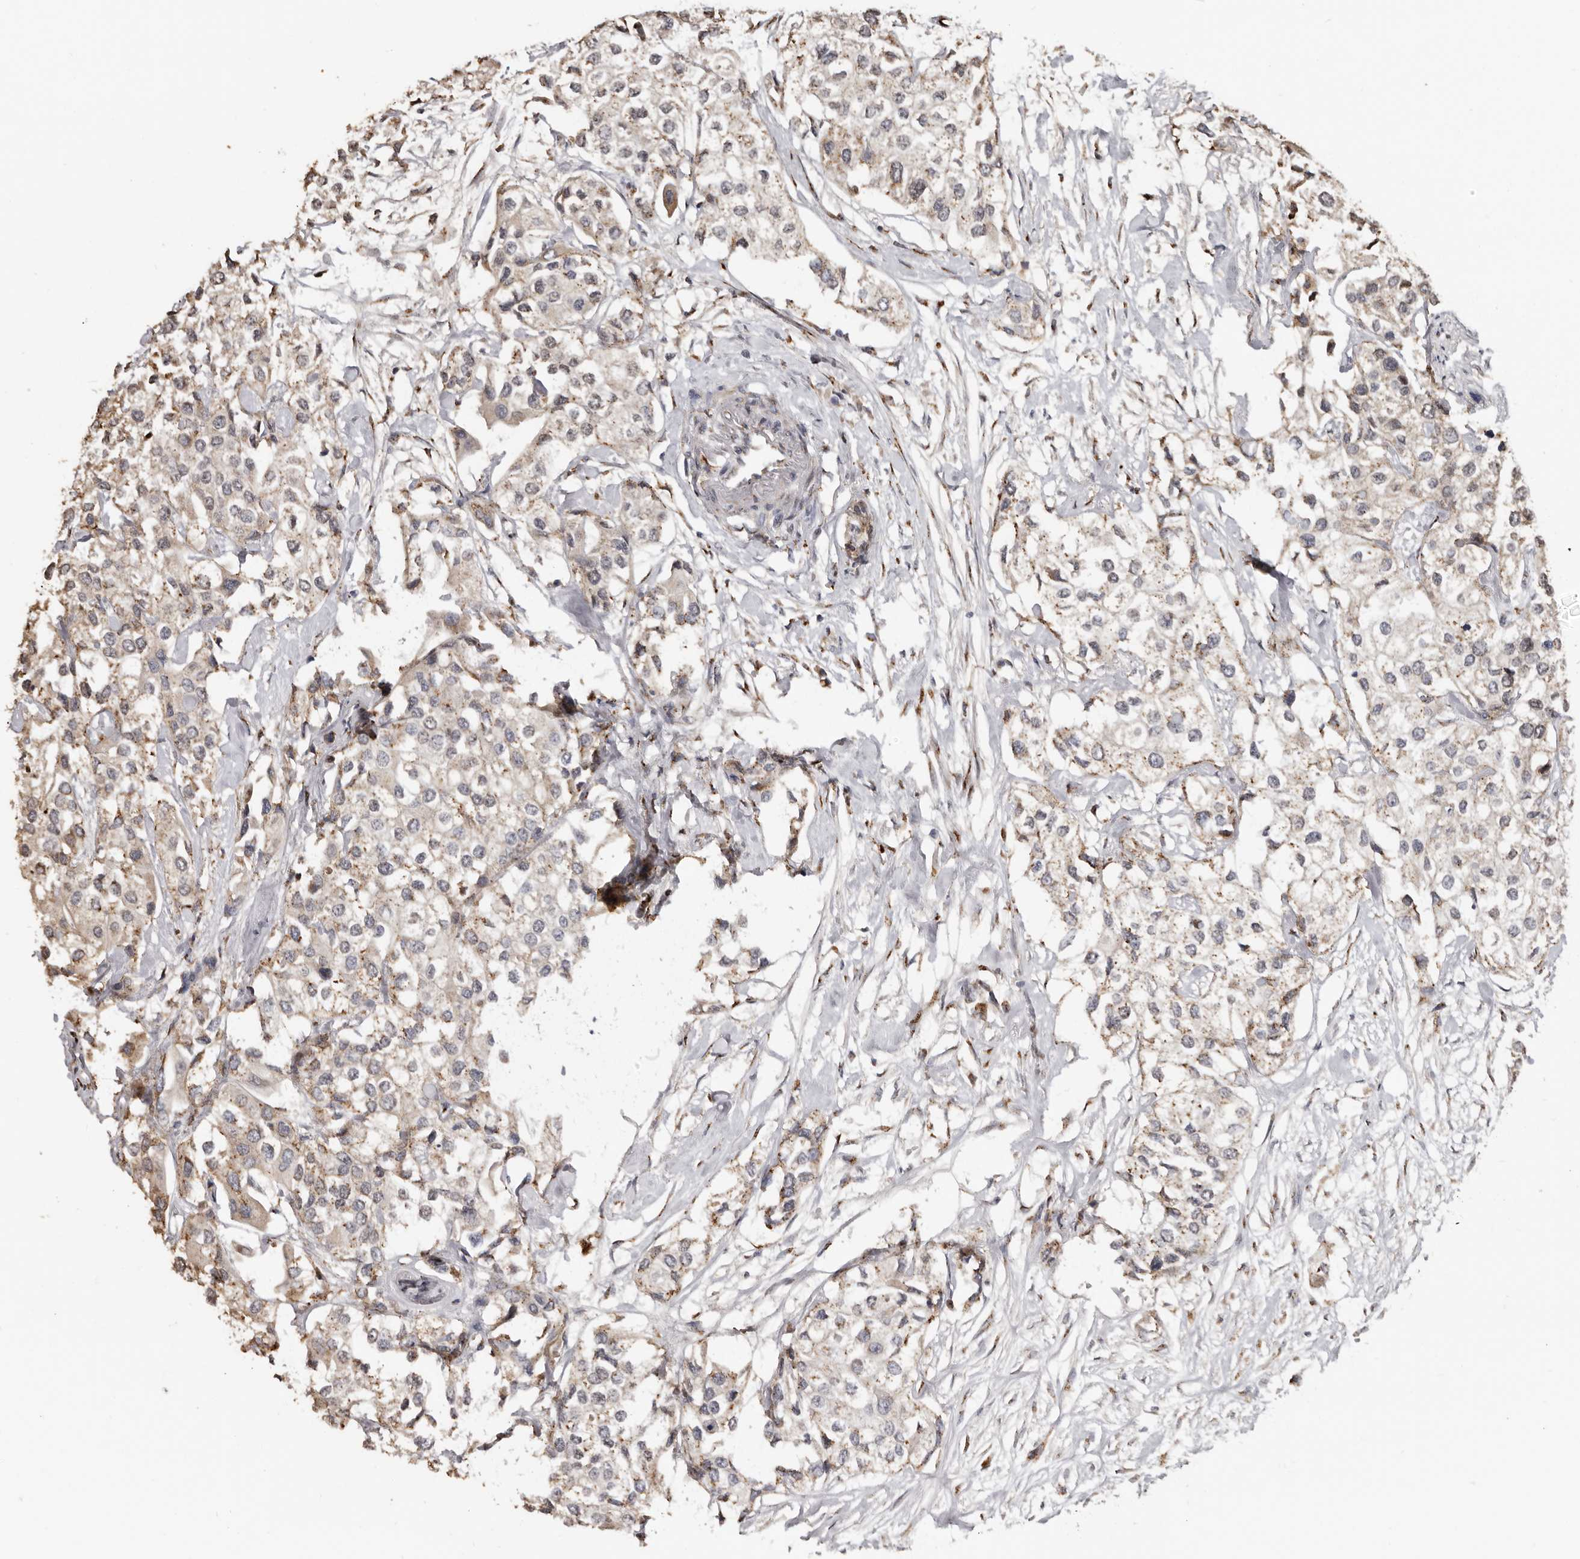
{"staining": {"intensity": "weak", "quantity": ">75%", "location": "cytoplasmic/membranous"}, "tissue": "urothelial cancer", "cell_type": "Tumor cells", "image_type": "cancer", "snomed": [{"axis": "morphology", "description": "Urothelial carcinoma, High grade"}, {"axis": "topography", "description": "Urinary bladder"}], "caption": "Brown immunohistochemical staining in human urothelial cancer demonstrates weak cytoplasmic/membranous positivity in approximately >75% of tumor cells.", "gene": "ENTREP1", "patient": {"sex": "male", "age": 64}}